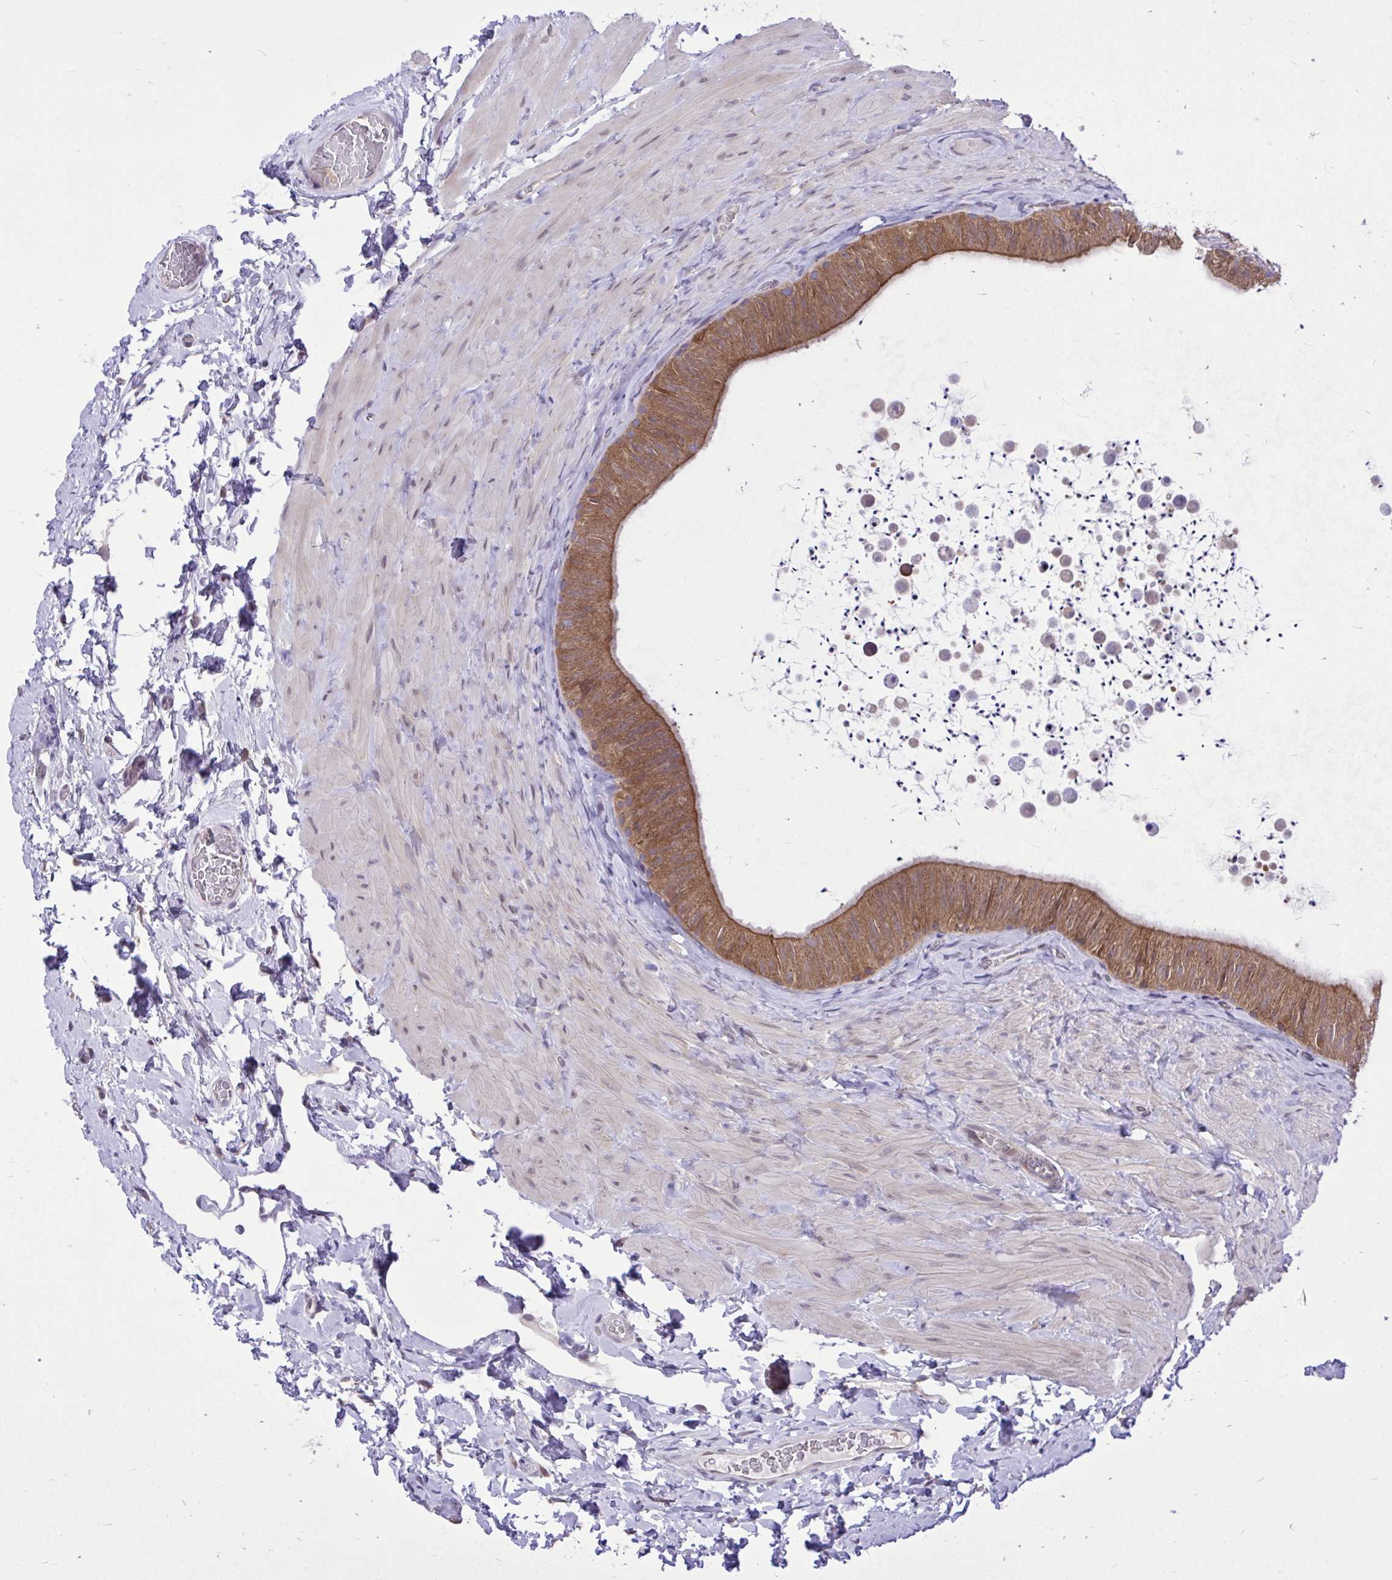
{"staining": {"intensity": "moderate", "quantity": ">75%", "location": "cytoplasmic/membranous"}, "tissue": "epididymis", "cell_type": "Glandular cells", "image_type": "normal", "snomed": [{"axis": "morphology", "description": "Normal tissue, NOS"}, {"axis": "topography", "description": "Epididymis, spermatic cord, NOS"}, {"axis": "topography", "description": "Epididymis"}], "caption": "Immunohistochemical staining of unremarkable epididymis exhibits >75% levels of moderate cytoplasmic/membranous protein positivity in about >75% of glandular cells.", "gene": "CEACAM18", "patient": {"sex": "male", "age": 31}}